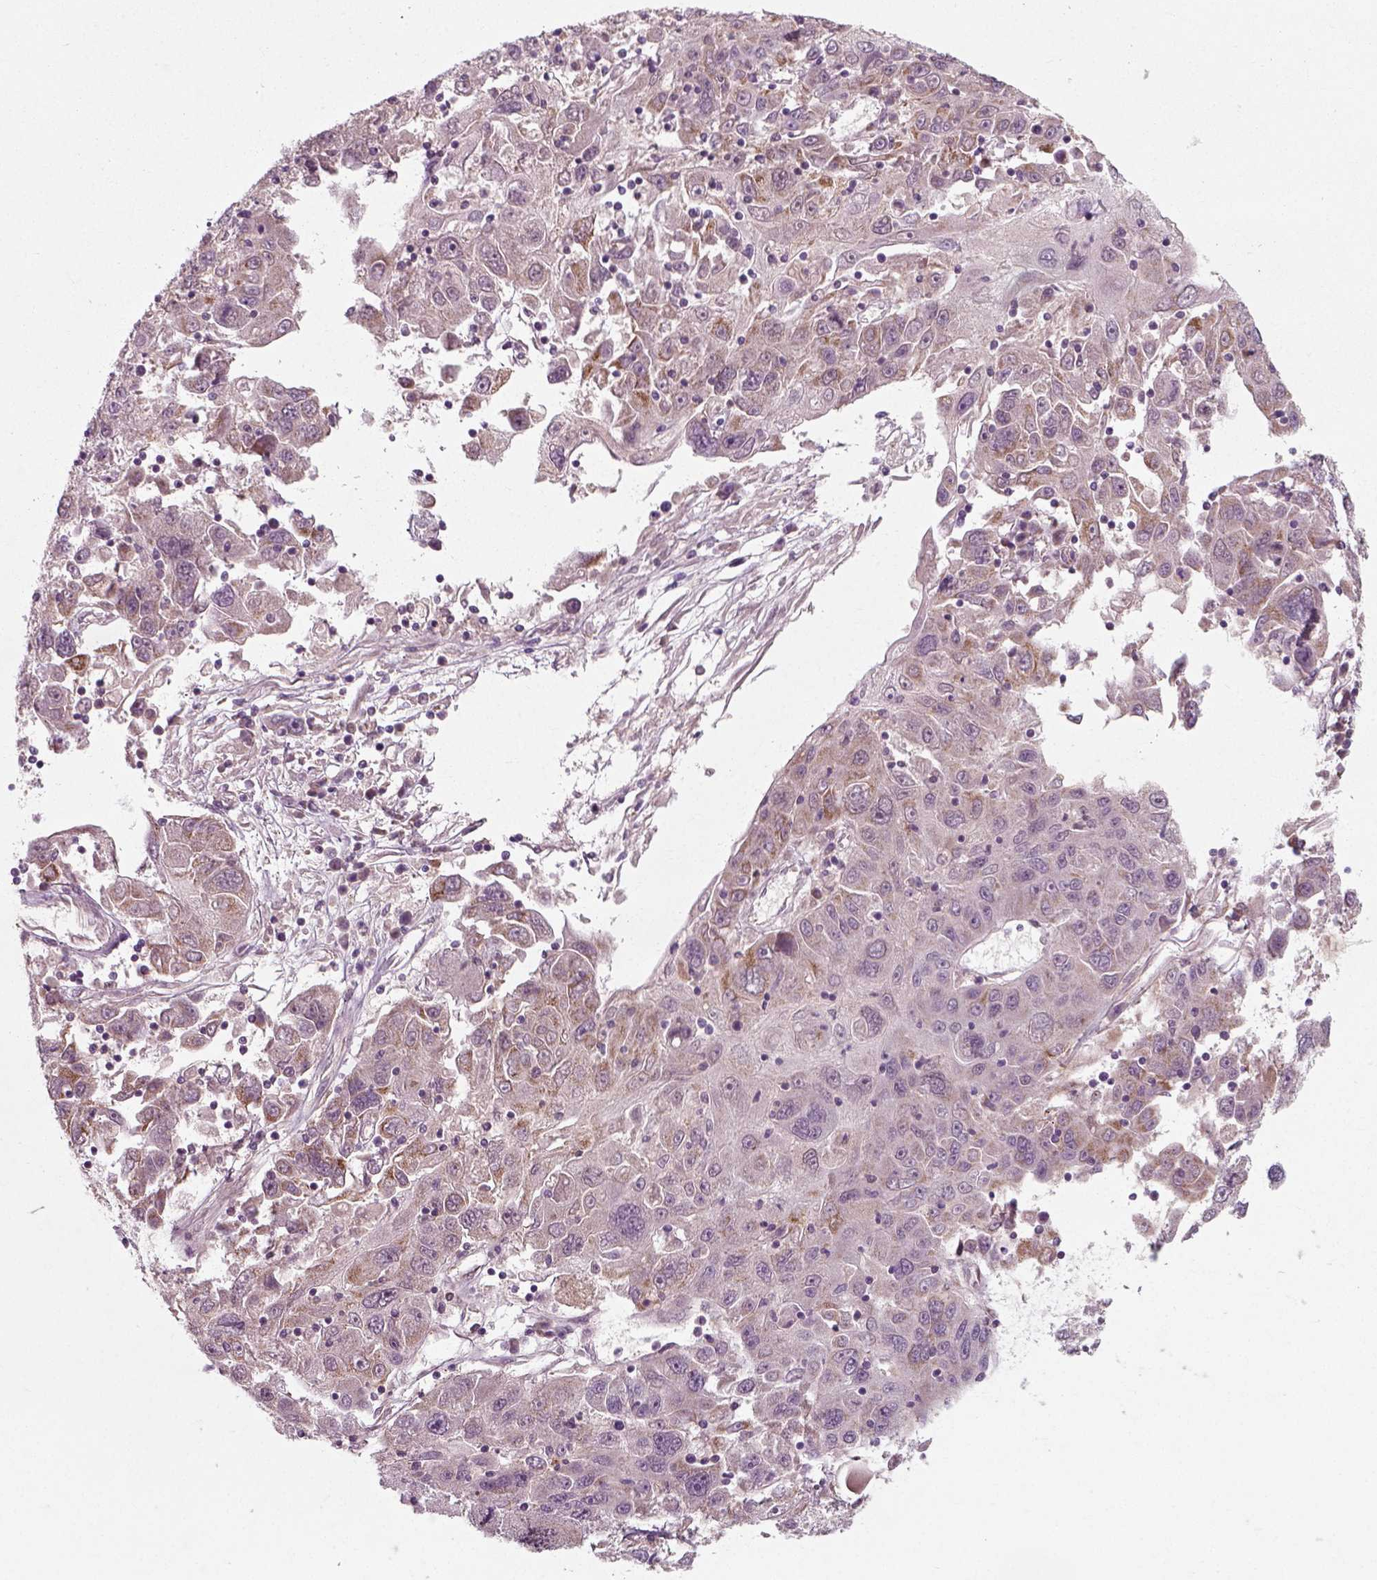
{"staining": {"intensity": "moderate", "quantity": "<25%", "location": "cytoplasmic/membranous"}, "tissue": "stomach cancer", "cell_type": "Tumor cells", "image_type": "cancer", "snomed": [{"axis": "morphology", "description": "Adenocarcinoma, NOS"}, {"axis": "topography", "description": "Stomach"}], "caption": "An immunohistochemistry photomicrograph of tumor tissue is shown. Protein staining in brown labels moderate cytoplasmic/membranous positivity in adenocarcinoma (stomach) within tumor cells.", "gene": "RND2", "patient": {"sex": "male", "age": 56}}